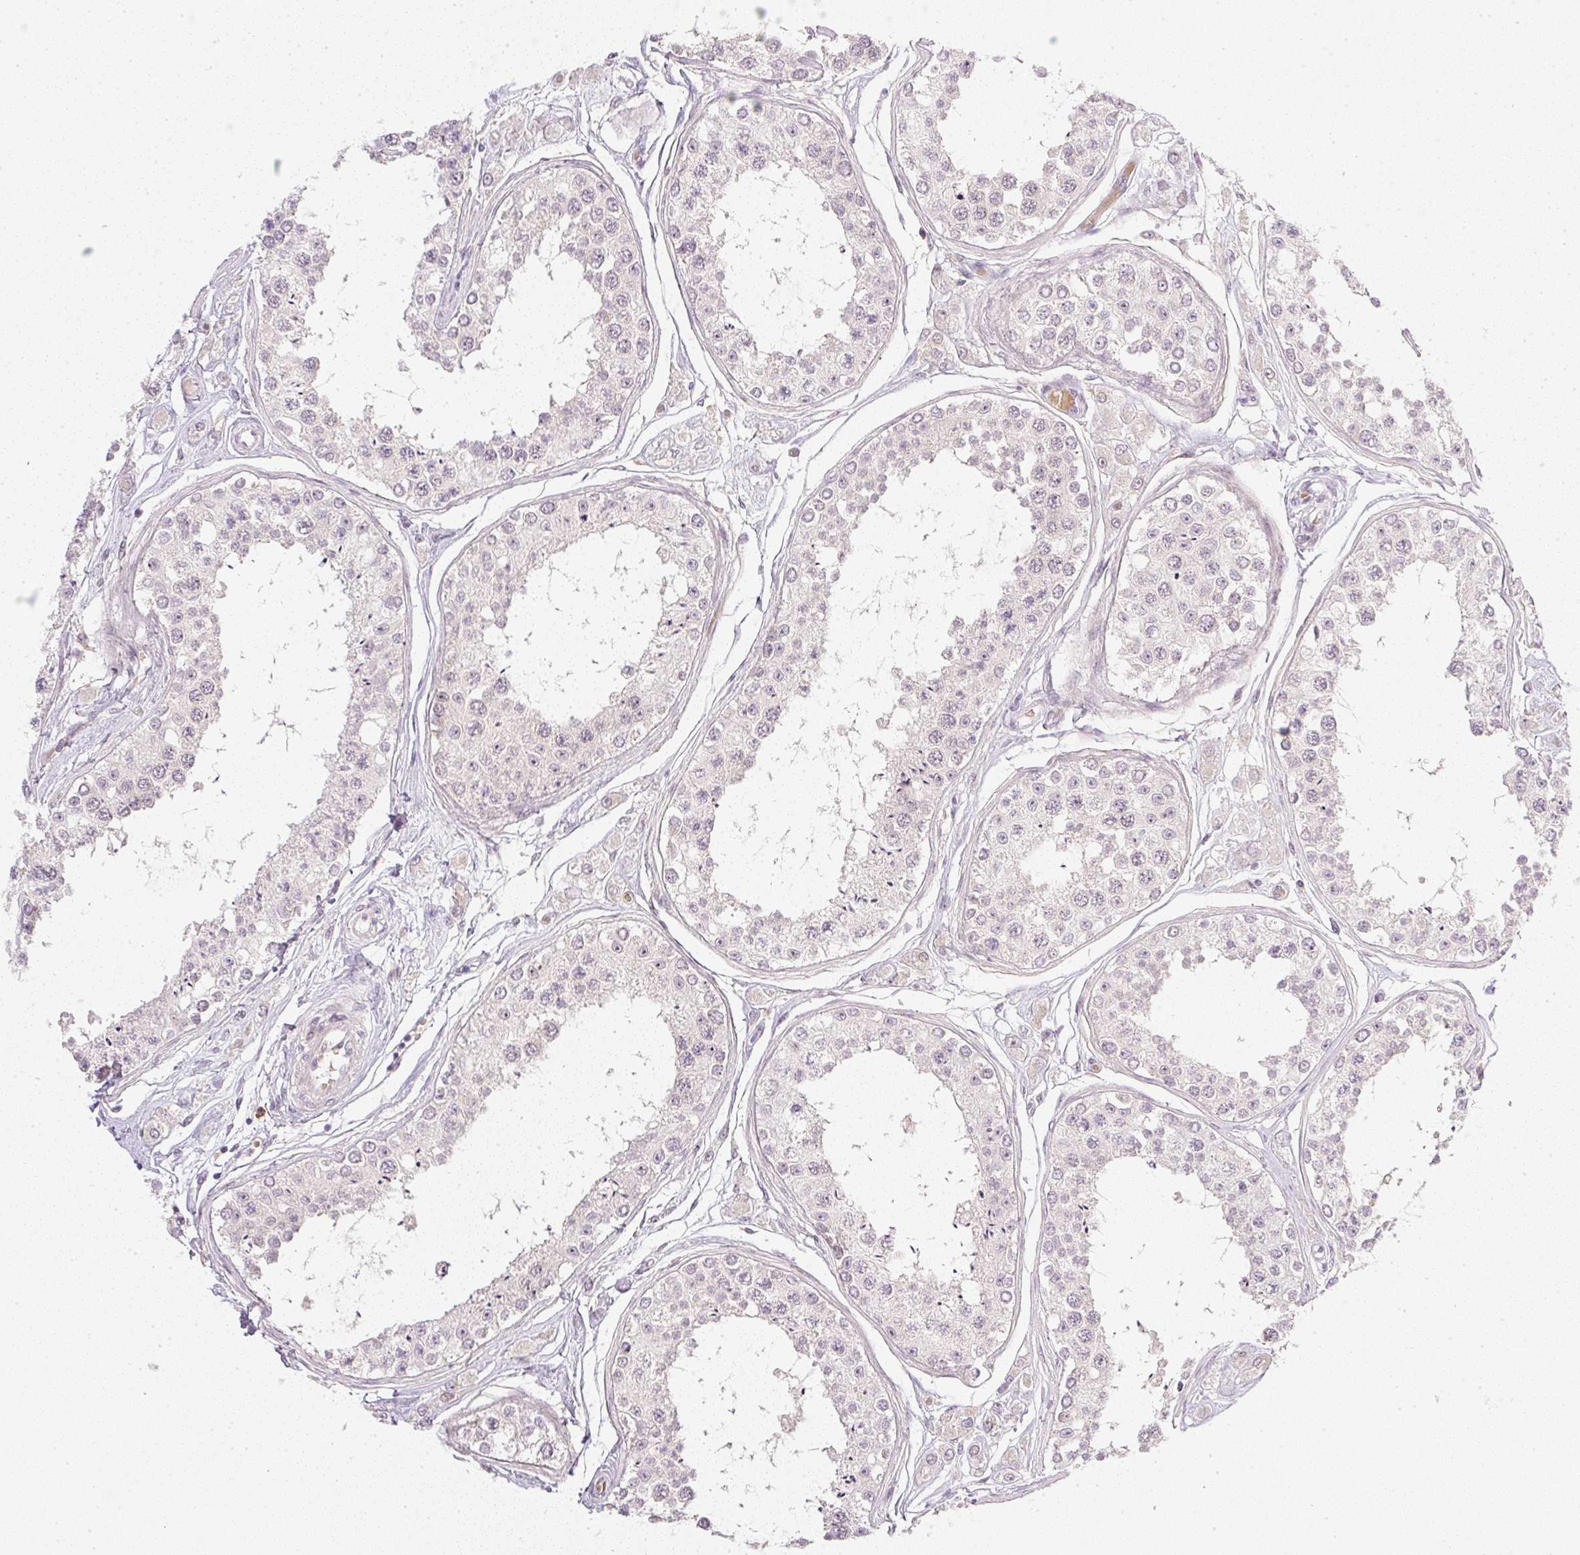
{"staining": {"intensity": "moderate", "quantity": "<25%", "location": "cytoplasmic/membranous,nuclear"}, "tissue": "testis", "cell_type": "Cells in seminiferous ducts", "image_type": "normal", "snomed": [{"axis": "morphology", "description": "Normal tissue, NOS"}, {"axis": "topography", "description": "Testis"}], "caption": "Immunohistochemistry histopathology image of unremarkable testis stained for a protein (brown), which displays low levels of moderate cytoplasmic/membranous,nuclear staining in approximately <25% of cells in seminiferous ducts.", "gene": "AAR2", "patient": {"sex": "male", "age": 25}}